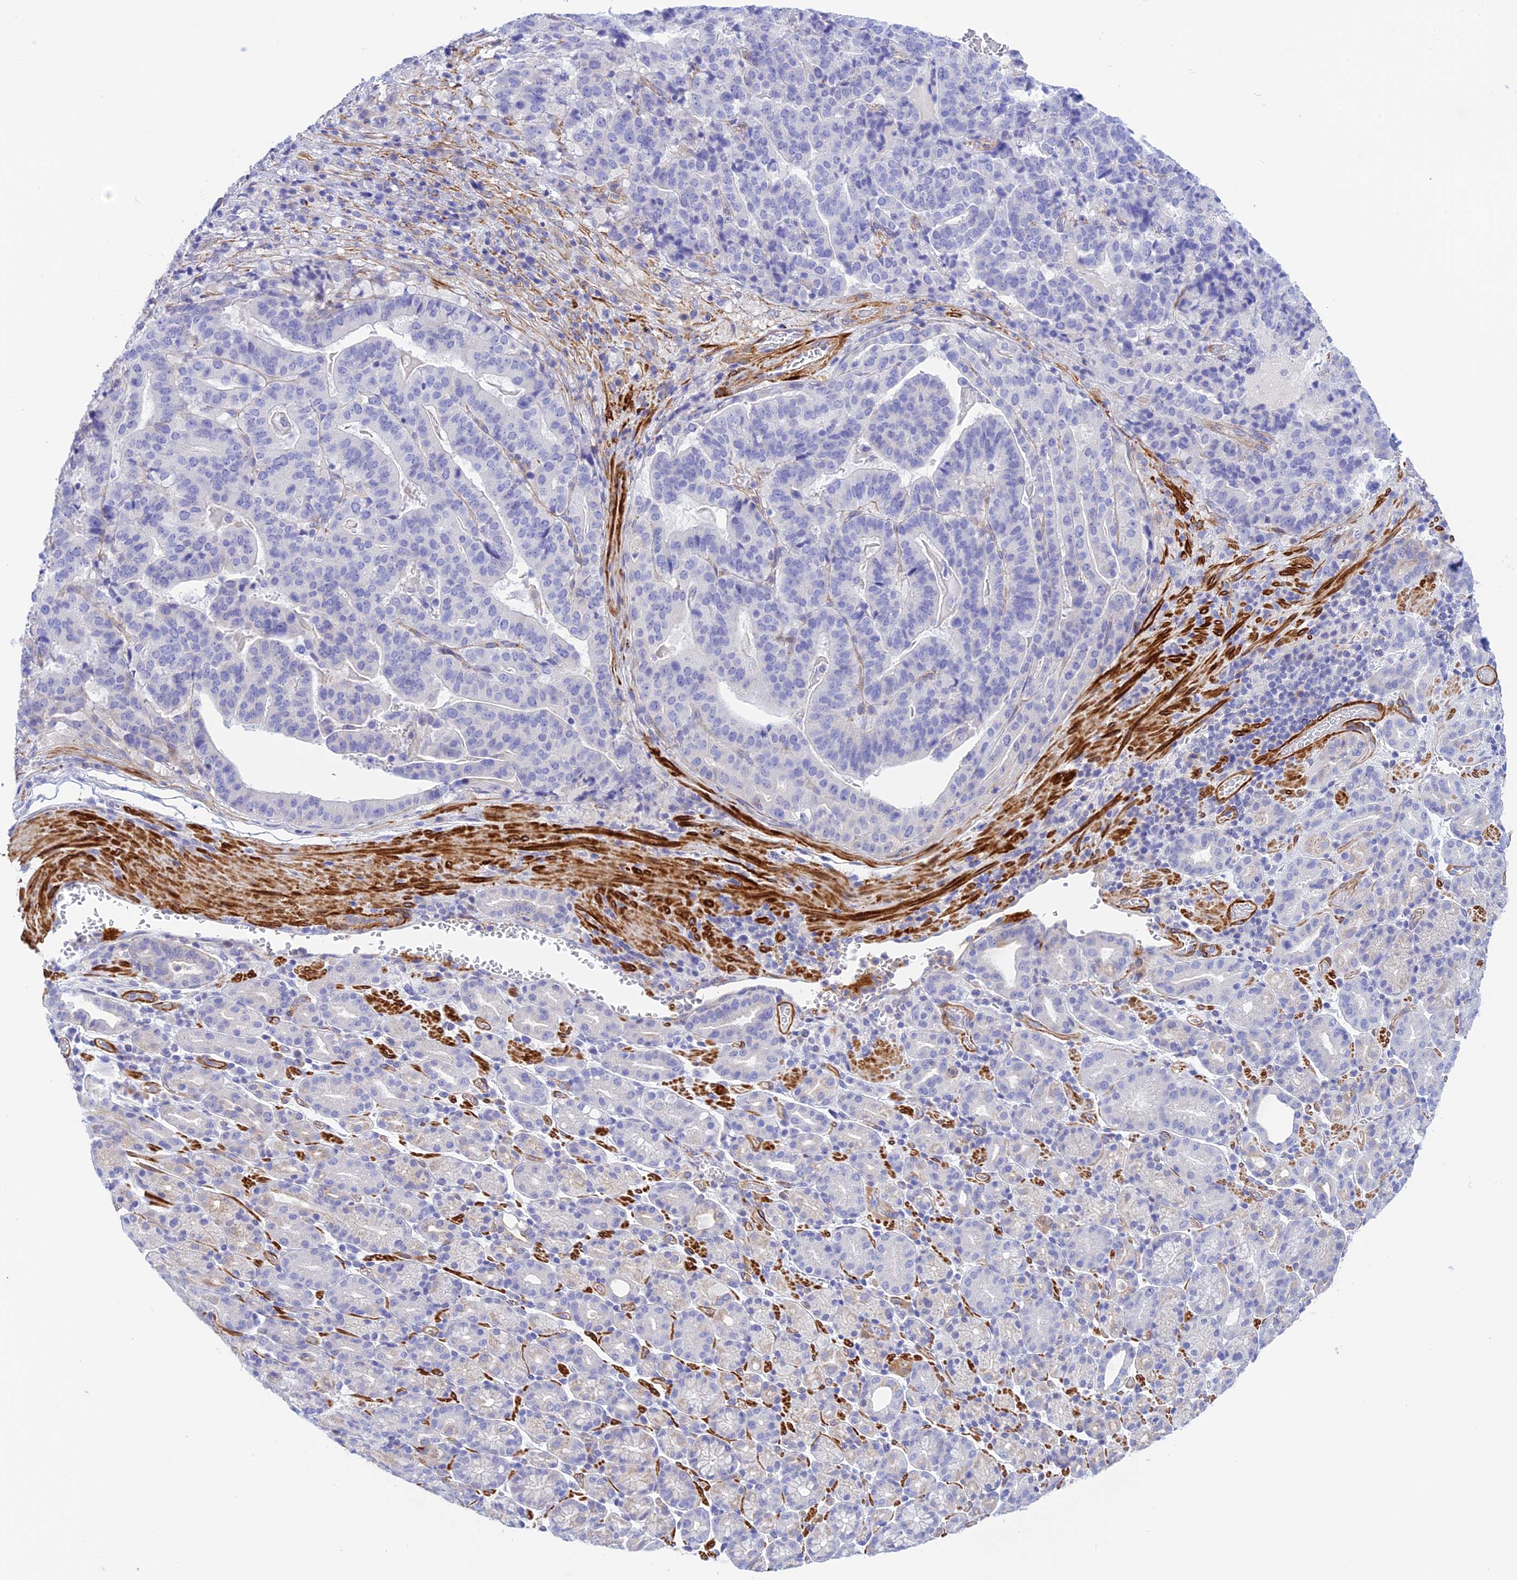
{"staining": {"intensity": "negative", "quantity": "none", "location": "none"}, "tissue": "stomach cancer", "cell_type": "Tumor cells", "image_type": "cancer", "snomed": [{"axis": "morphology", "description": "Adenocarcinoma, NOS"}, {"axis": "topography", "description": "Stomach"}], "caption": "IHC of stomach cancer (adenocarcinoma) displays no staining in tumor cells.", "gene": "ZDHHC16", "patient": {"sex": "male", "age": 48}}